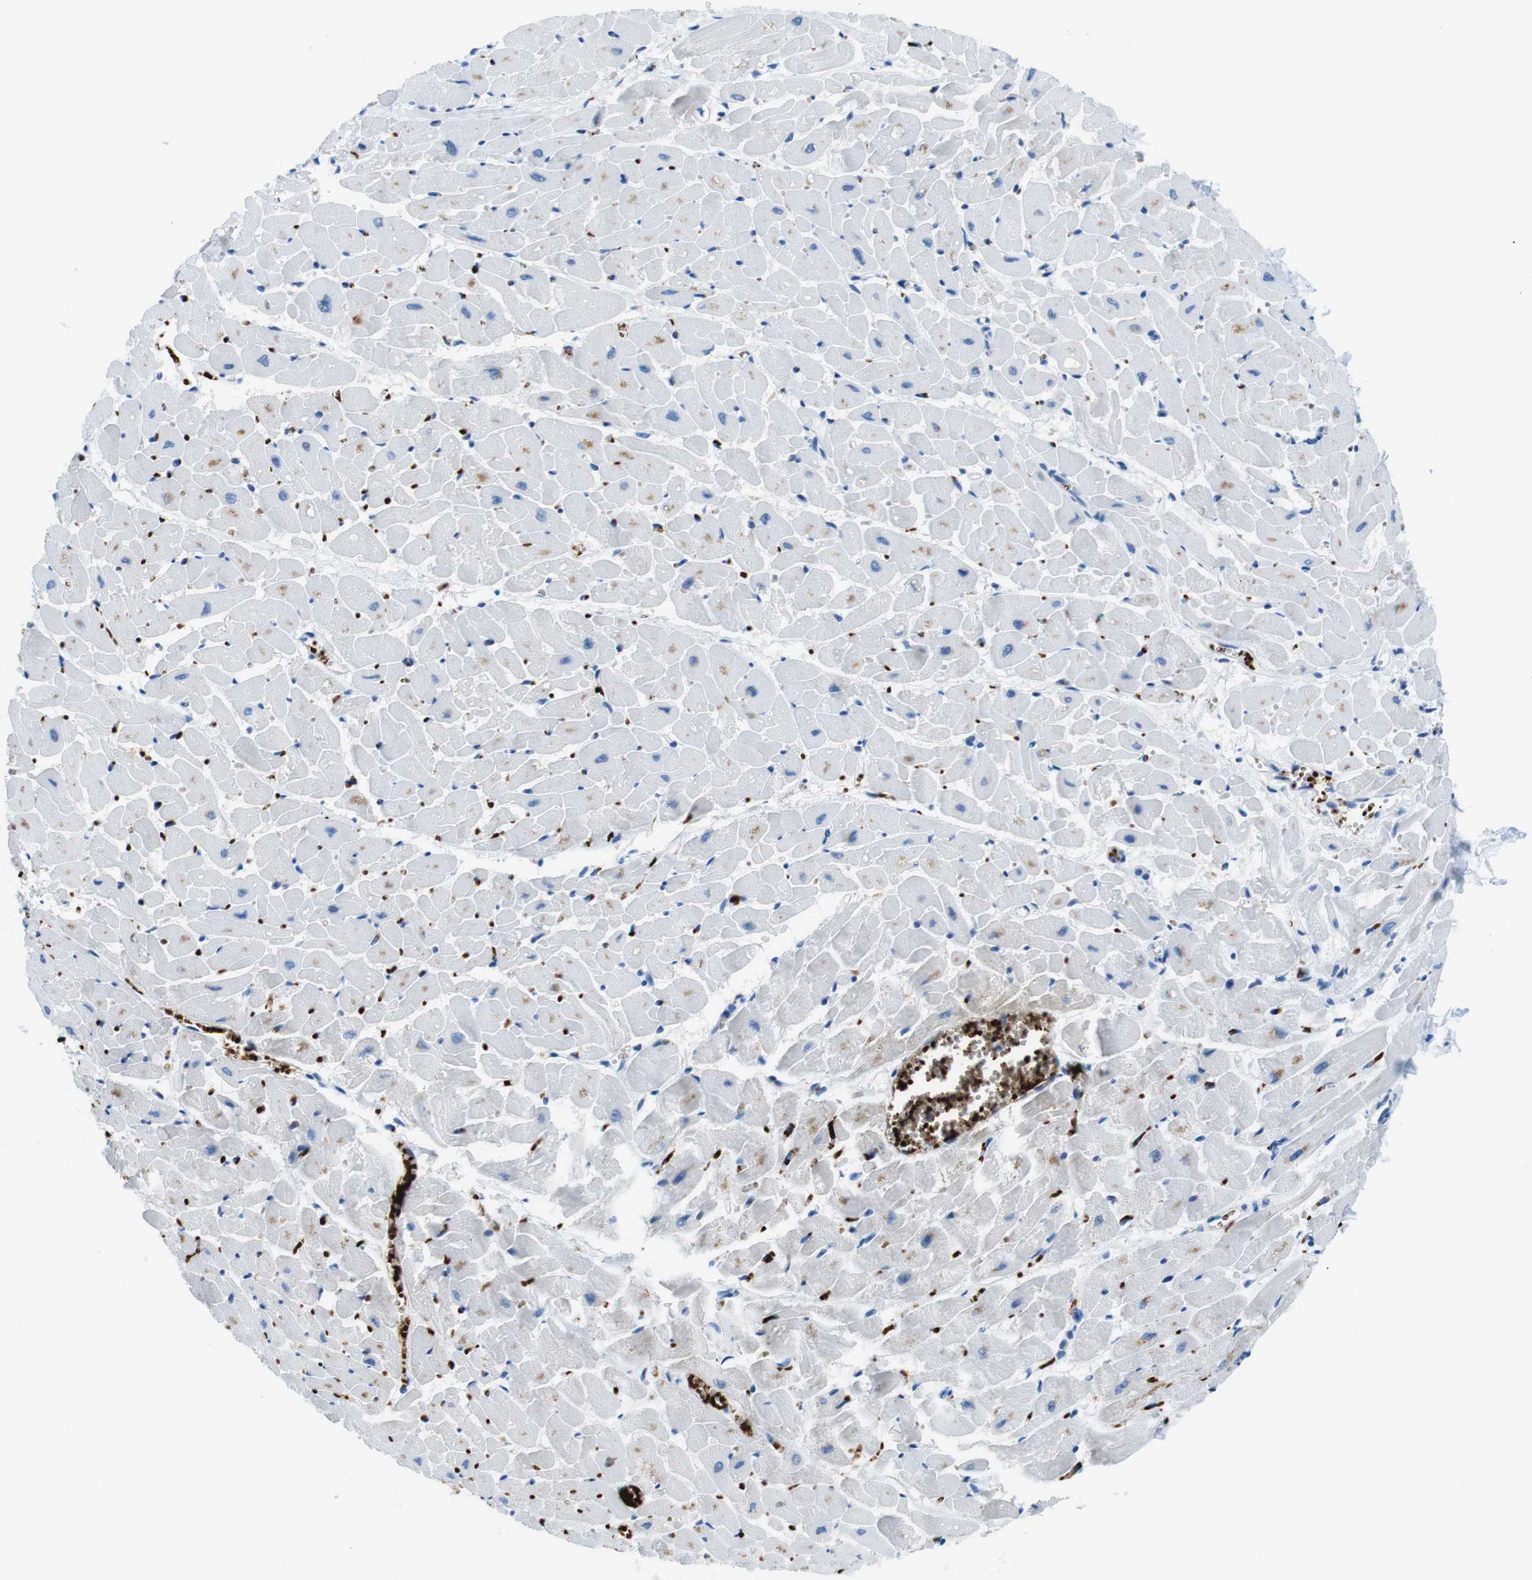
{"staining": {"intensity": "negative", "quantity": "none", "location": "none"}, "tissue": "heart muscle", "cell_type": "Cardiomyocytes", "image_type": "normal", "snomed": [{"axis": "morphology", "description": "Normal tissue, NOS"}, {"axis": "topography", "description": "Heart"}], "caption": "Immunohistochemistry photomicrograph of unremarkable human heart muscle stained for a protein (brown), which shows no positivity in cardiomyocytes.", "gene": "TFAP2C", "patient": {"sex": "female", "age": 19}}